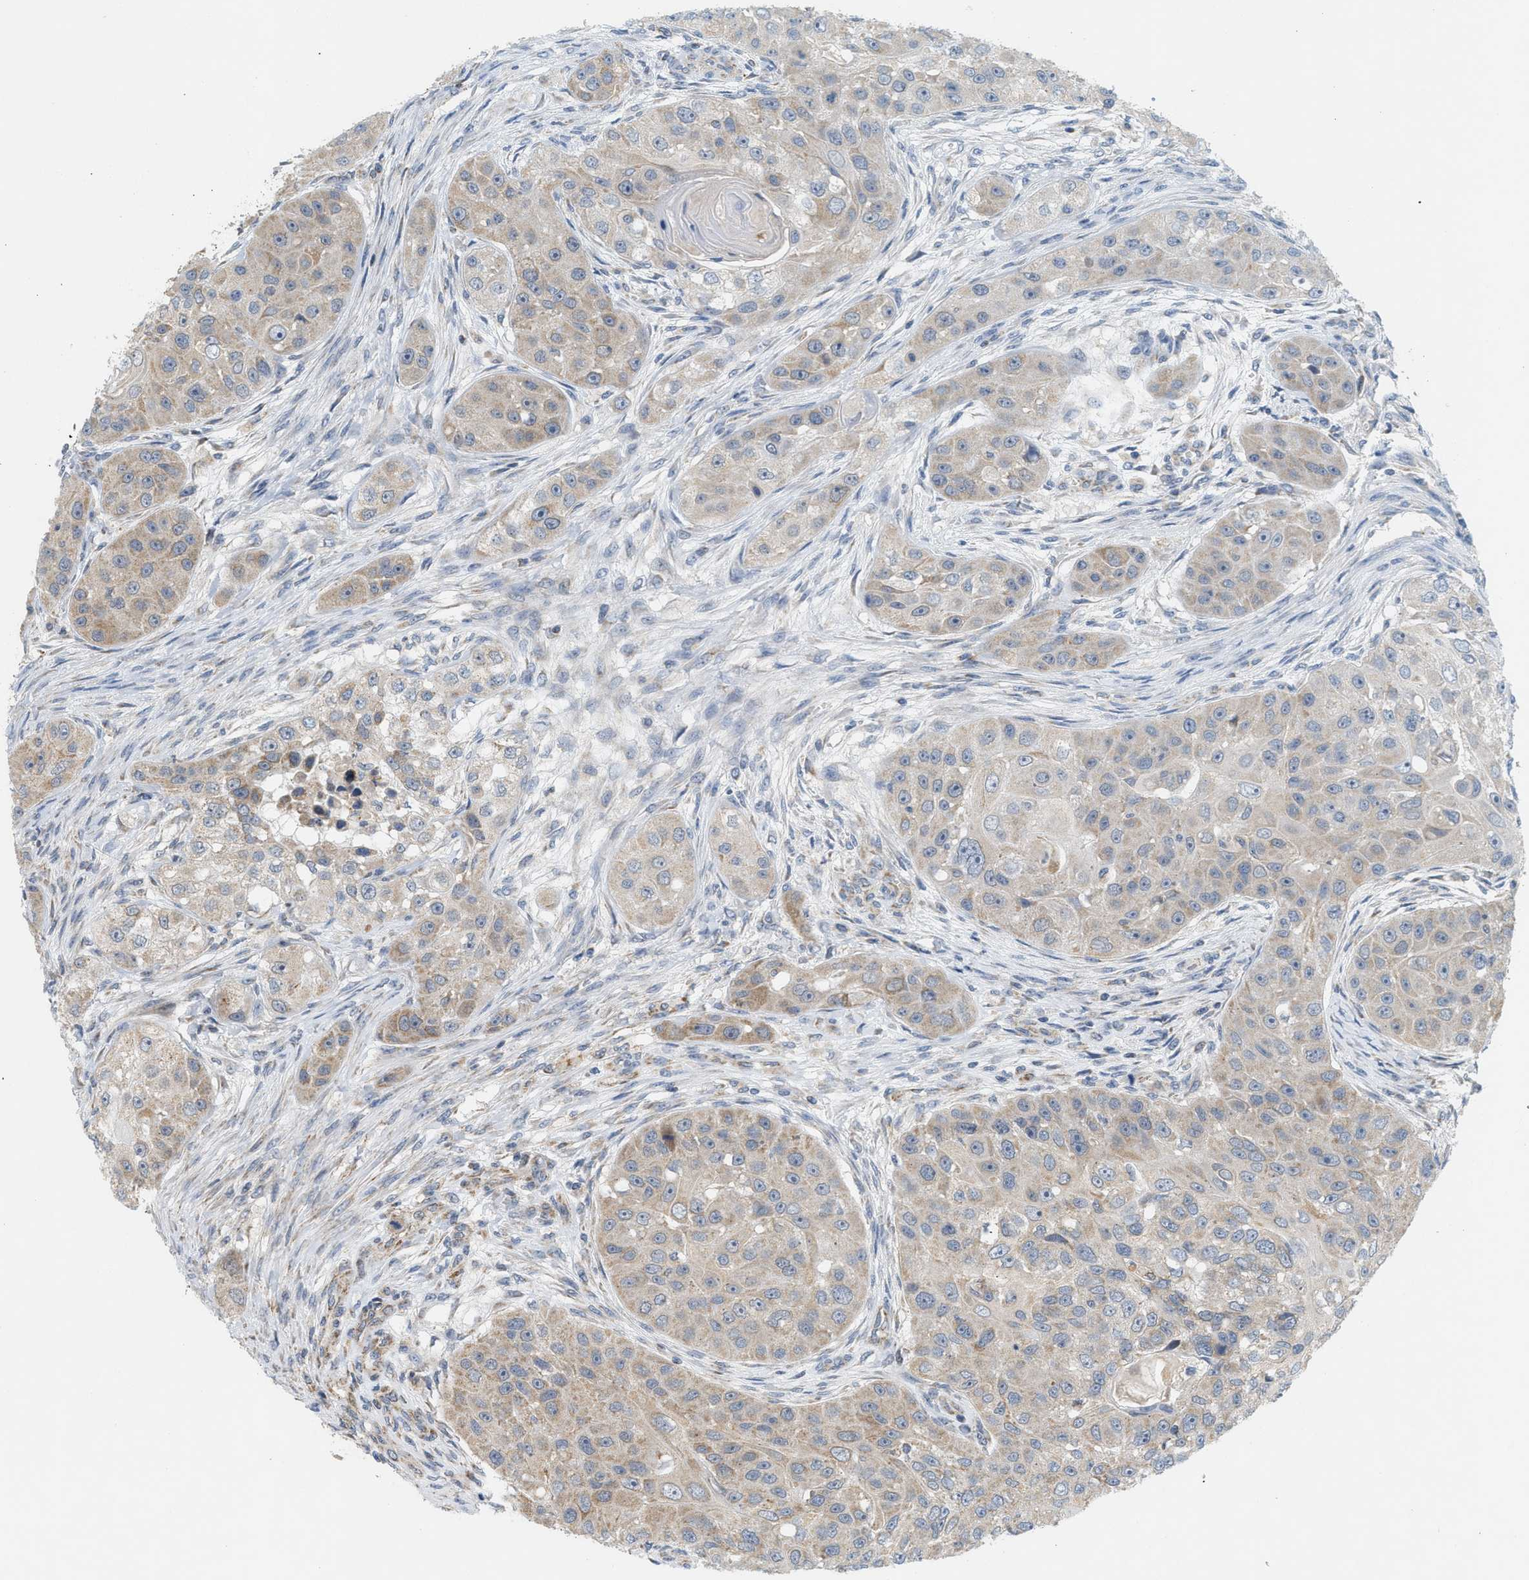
{"staining": {"intensity": "weak", "quantity": "25%-75%", "location": "cytoplasmic/membranous"}, "tissue": "head and neck cancer", "cell_type": "Tumor cells", "image_type": "cancer", "snomed": [{"axis": "morphology", "description": "Normal tissue, NOS"}, {"axis": "morphology", "description": "Squamous cell carcinoma, NOS"}, {"axis": "topography", "description": "Skeletal muscle"}, {"axis": "topography", "description": "Head-Neck"}], "caption": "Immunohistochemistry (IHC) (DAB (3,3'-diaminobenzidine)) staining of human head and neck cancer (squamous cell carcinoma) shows weak cytoplasmic/membranous protein expression in approximately 25%-75% of tumor cells.", "gene": "MCU", "patient": {"sex": "male", "age": 51}}